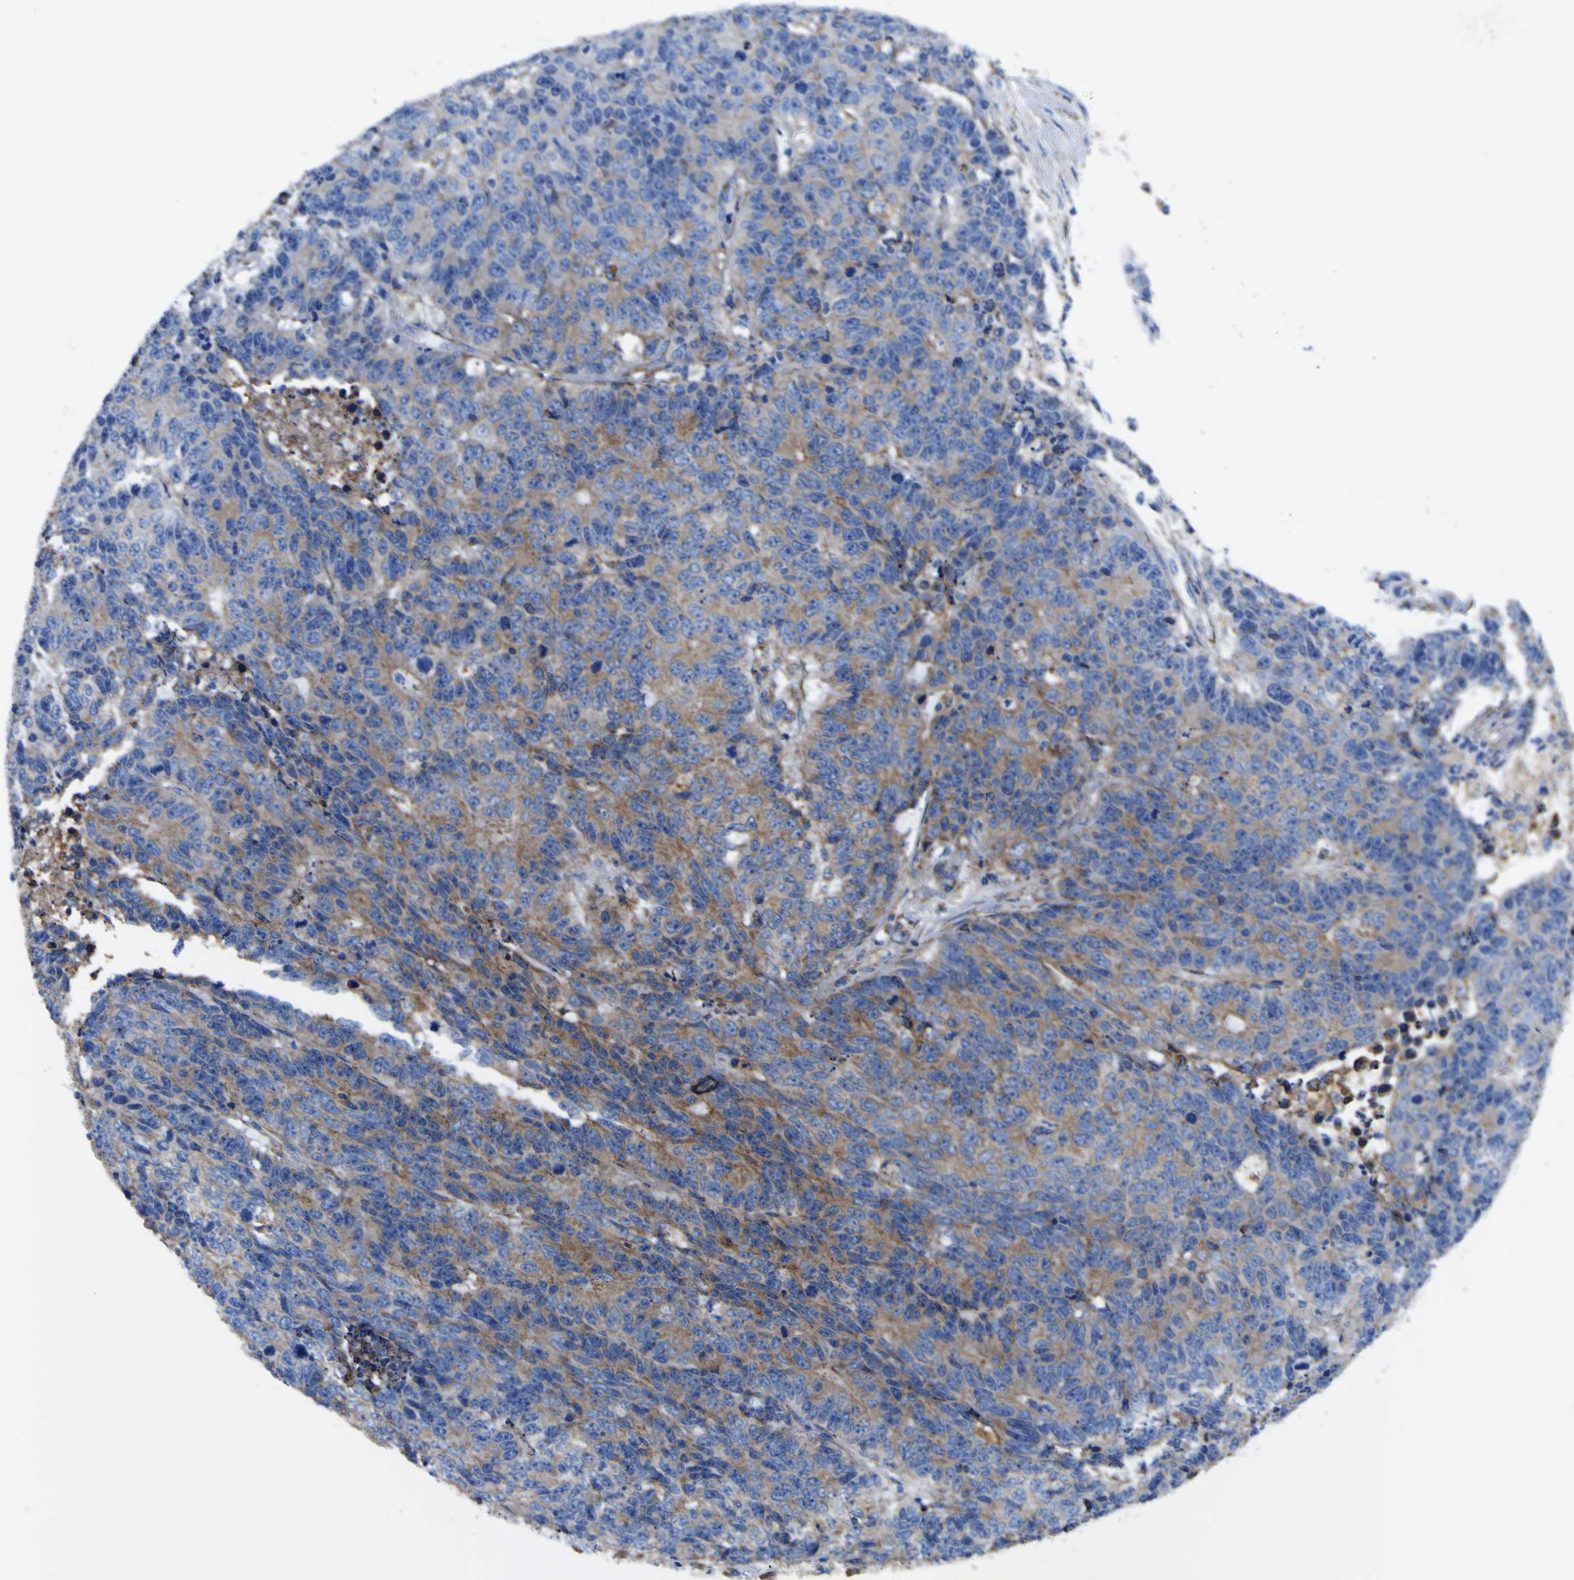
{"staining": {"intensity": "moderate", "quantity": "25%-75%", "location": "cytoplasmic/membranous"}, "tissue": "colorectal cancer", "cell_type": "Tumor cells", "image_type": "cancer", "snomed": [{"axis": "morphology", "description": "Adenocarcinoma, NOS"}, {"axis": "topography", "description": "Colon"}], "caption": "Immunohistochemistry (IHC) of human colorectal cancer (adenocarcinoma) shows medium levels of moderate cytoplasmic/membranous expression in about 25%-75% of tumor cells.", "gene": "SCD", "patient": {"sex": "female", "age": 86}}